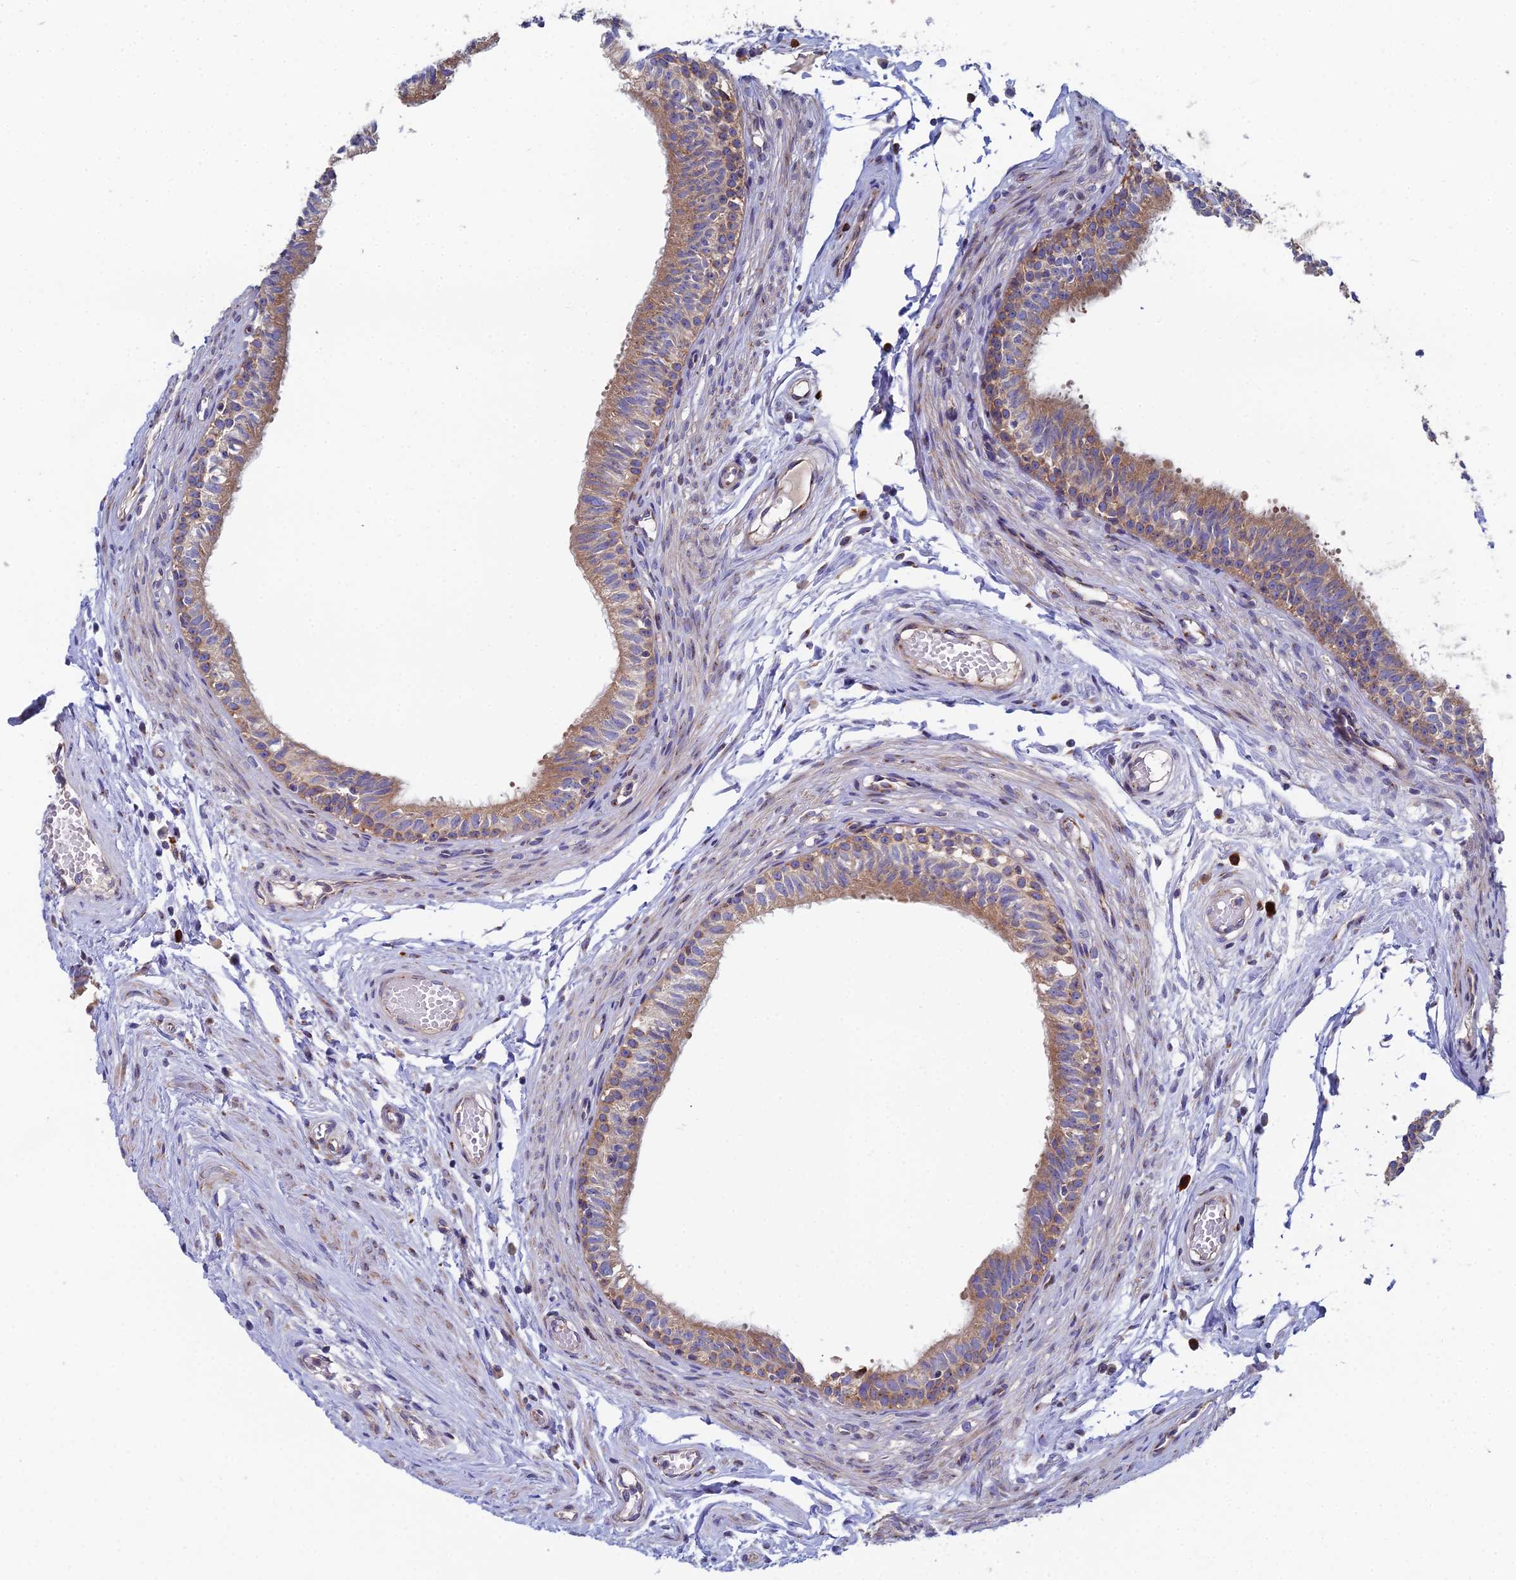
{"staining": {"intensity": "moderate", "quantity": ">75%", "location": "cytoplasmic/membranous"}, "tissue": "epididymis", "cell_type": "Glandular cells", "image_type": "normal", "snomed": [{"axis": "morphology", "description": "Normal tissue, NOS"}, {"axis": "topography", "description": "Epididymis, spermatic cord, NOS"}], "caption": "A brown stain shows moderate cytoplasmic/membranous staining of a protein in glandular cells of unremarkable epididymis.", "gene": "CLCN3", "patient": {"sex": "male", "age": 22}}